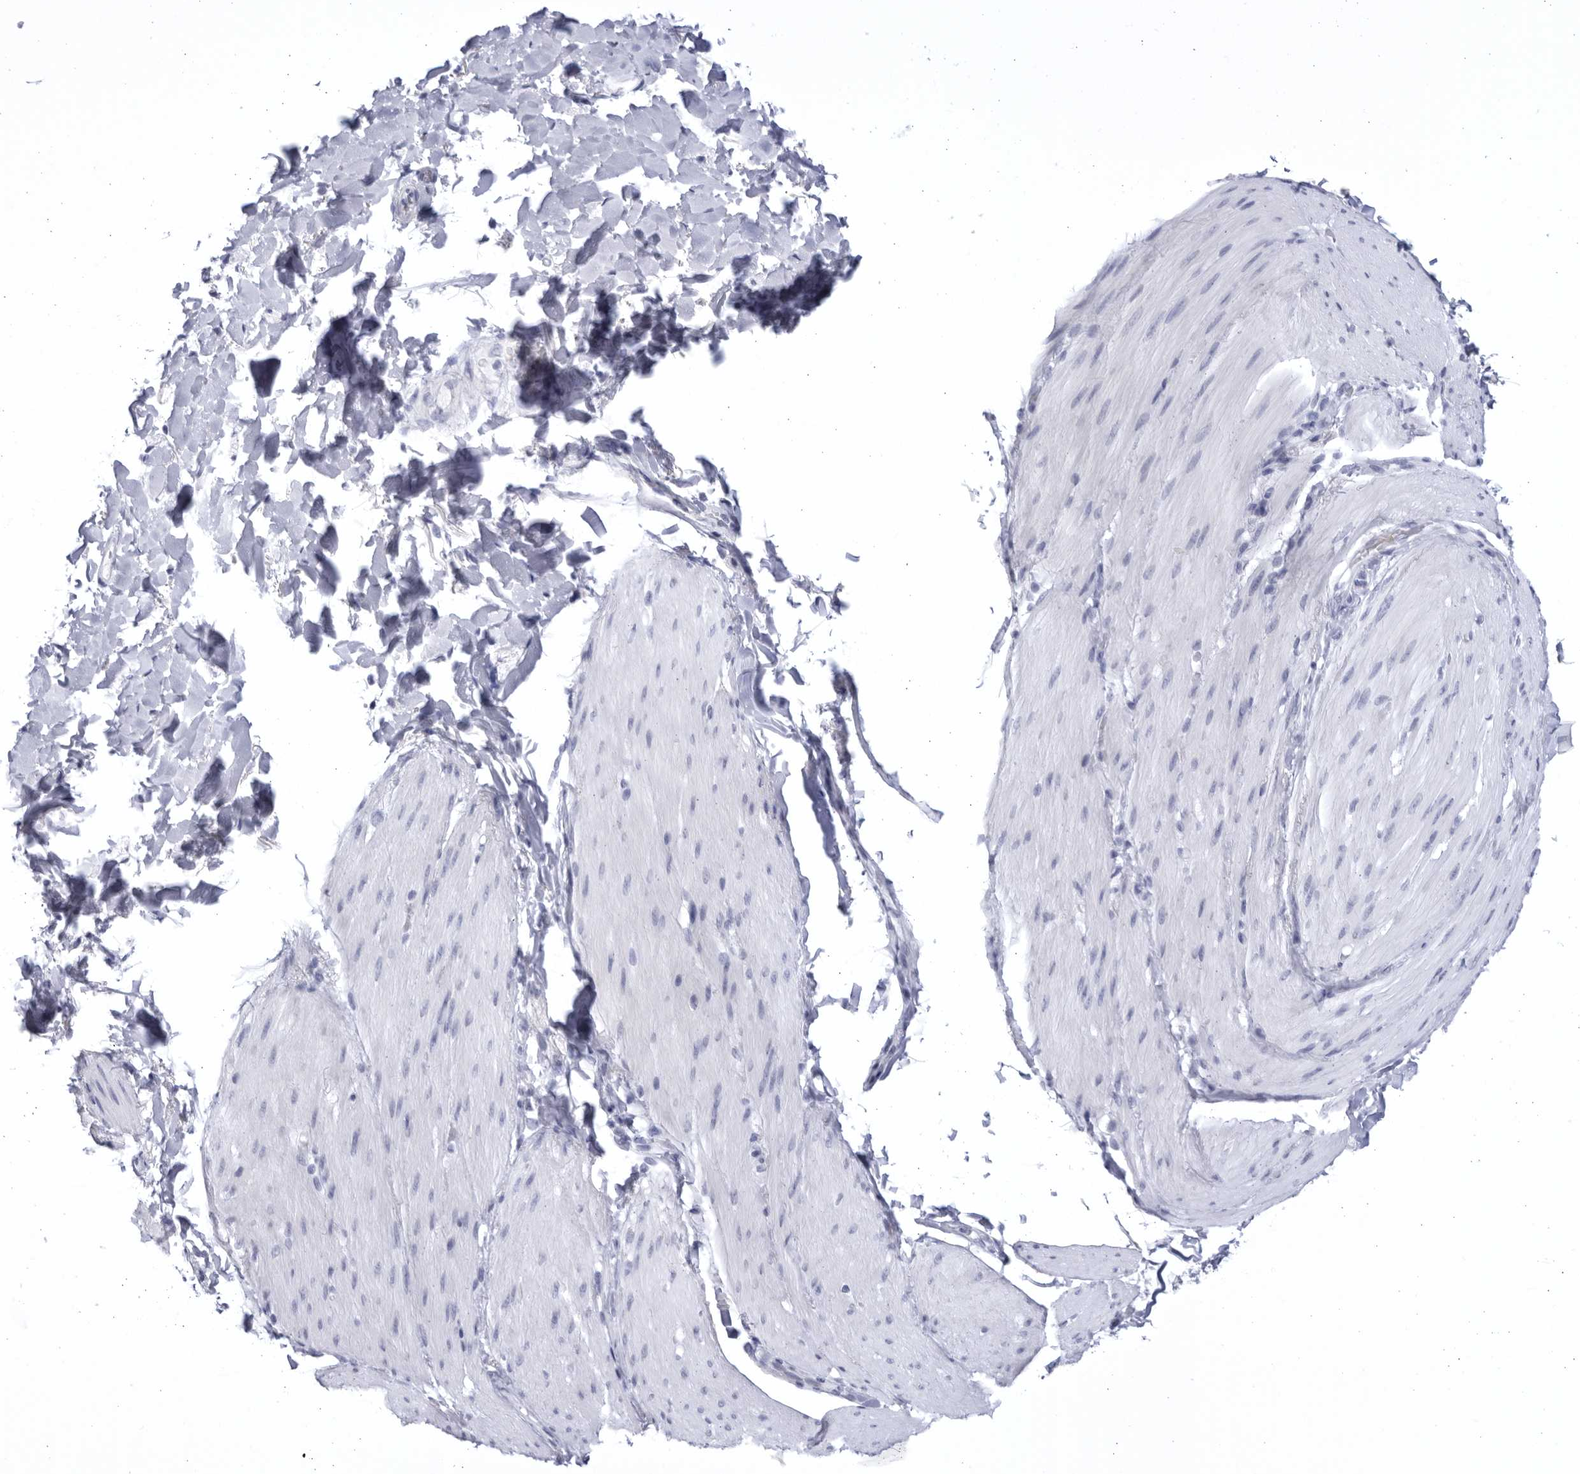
{"staining": {"intensity": "negative", "quantity": "none", "location": "none"}, "tissue": "smooth muscle", "cell_type": "Smooth muscle cells", "image_type": "normal", "snomed": [{"axis": "morphology", "description": "Normal tissue, NOS"}, {"axis": "topography", "description": "Smooth muscle"}, {"axis": "topography", "description": "Small intestine"}], "caption": "A micrograph of smooth muscle stained for a protein displays no brown staining in smooth muscle cells.", "gene": "CCDC181", "patient": {"sex": "female", "age": 84}}